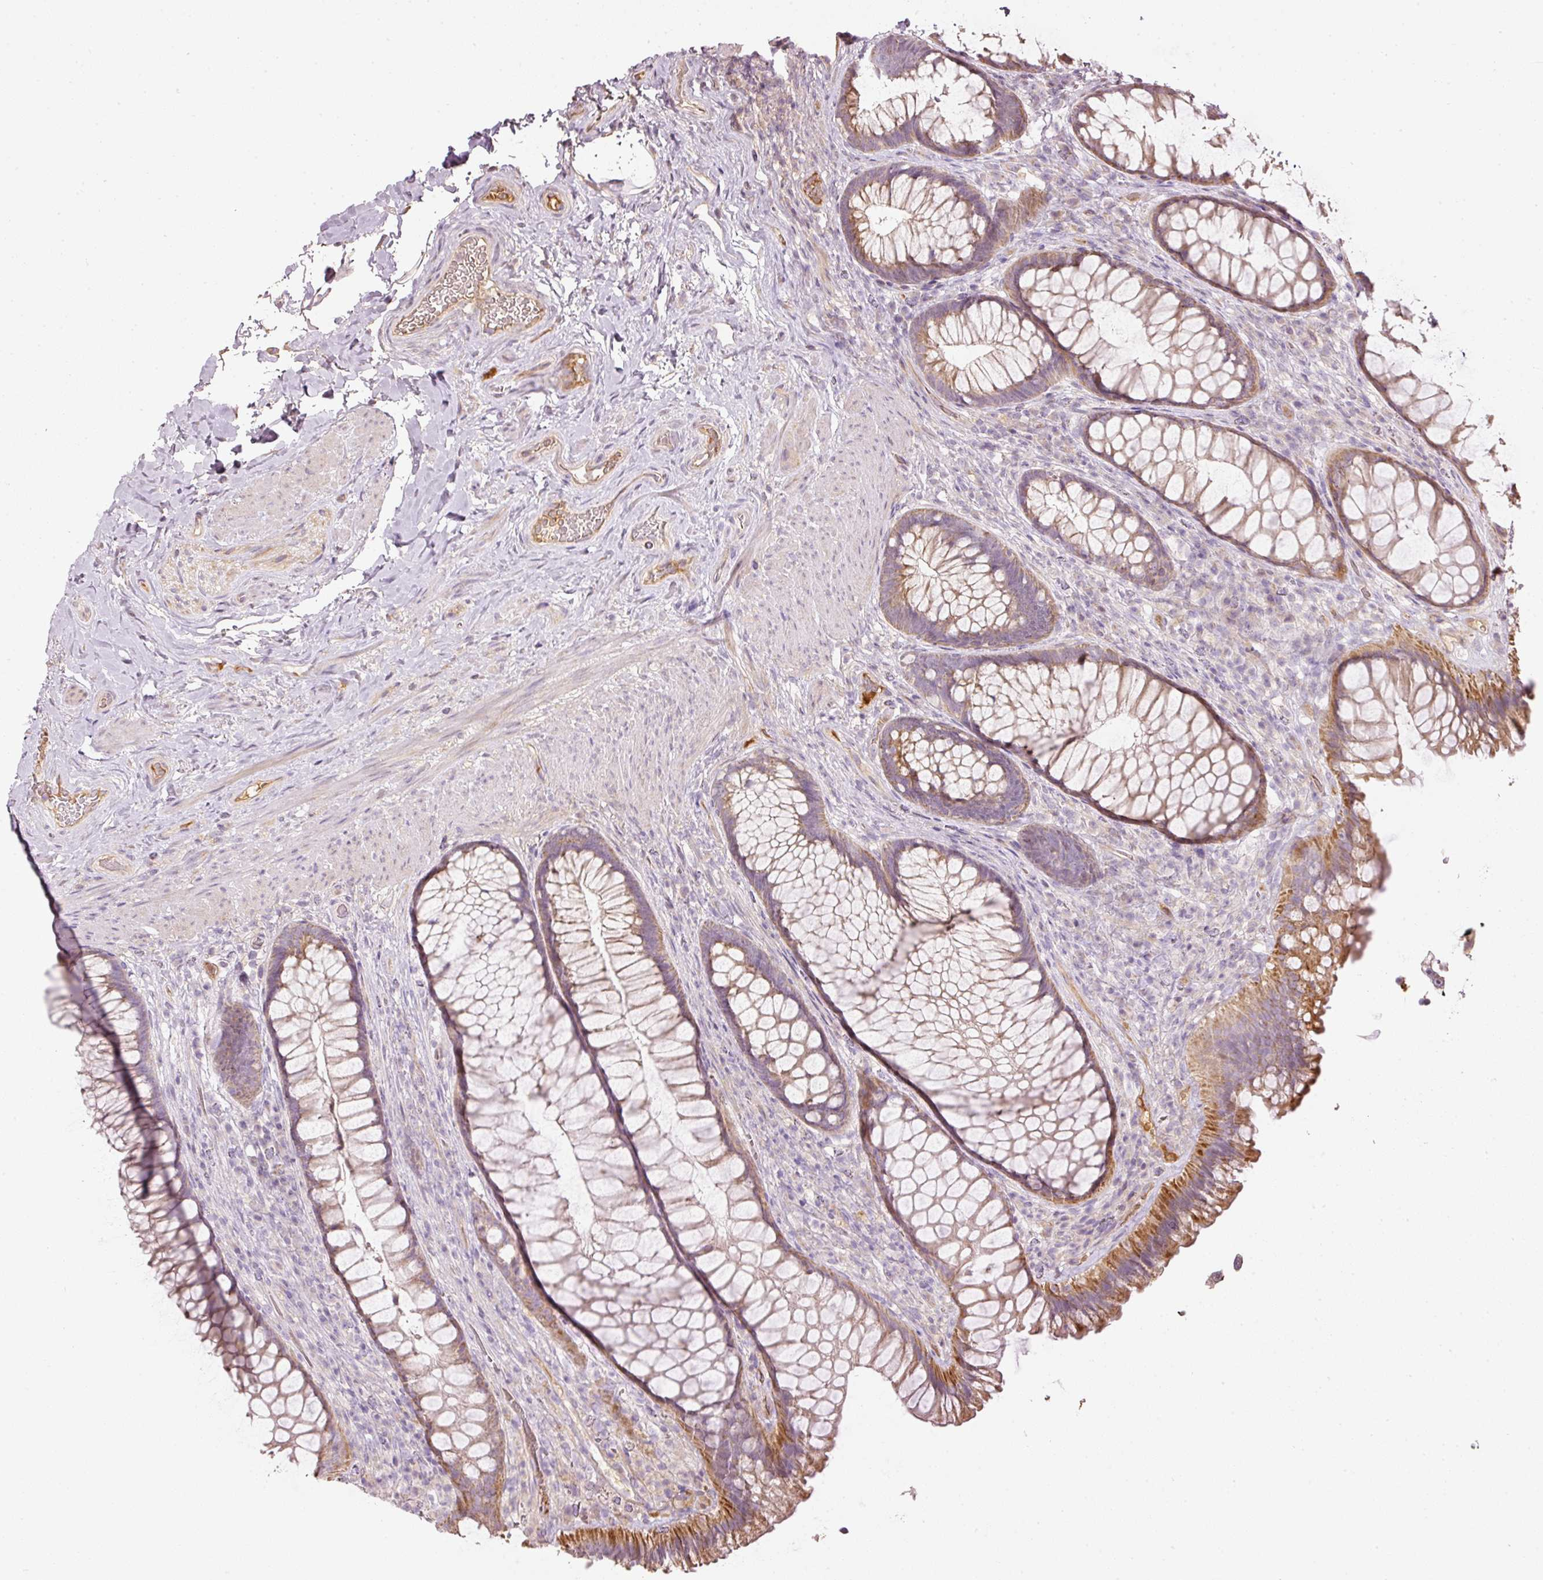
{"staining": {"intensity": "moderate", "quantity": ">75%", "location": "cytoplasmic/membranous"}, "tissue": "rectum", "cell_type": "Glandular cells", "image_type": "normal", "snomed": [{"axis": "morphology", "description": "Normal tissue, NOS"}, {"axis": "topography", "description": "Rectum"}], "caption": "Immunohistochemistry (DAB) staining of unremarkable rectum exhibits moderate cytoplasmic/membranous protein expression in about >75% of glandular cells. (Stains: DAB in brown, nuclei in blue, Microscopy: brightfield microscopy at high magnification).", "gene": "SERPING1", "patient": {"sex": "male", "age": 53}}